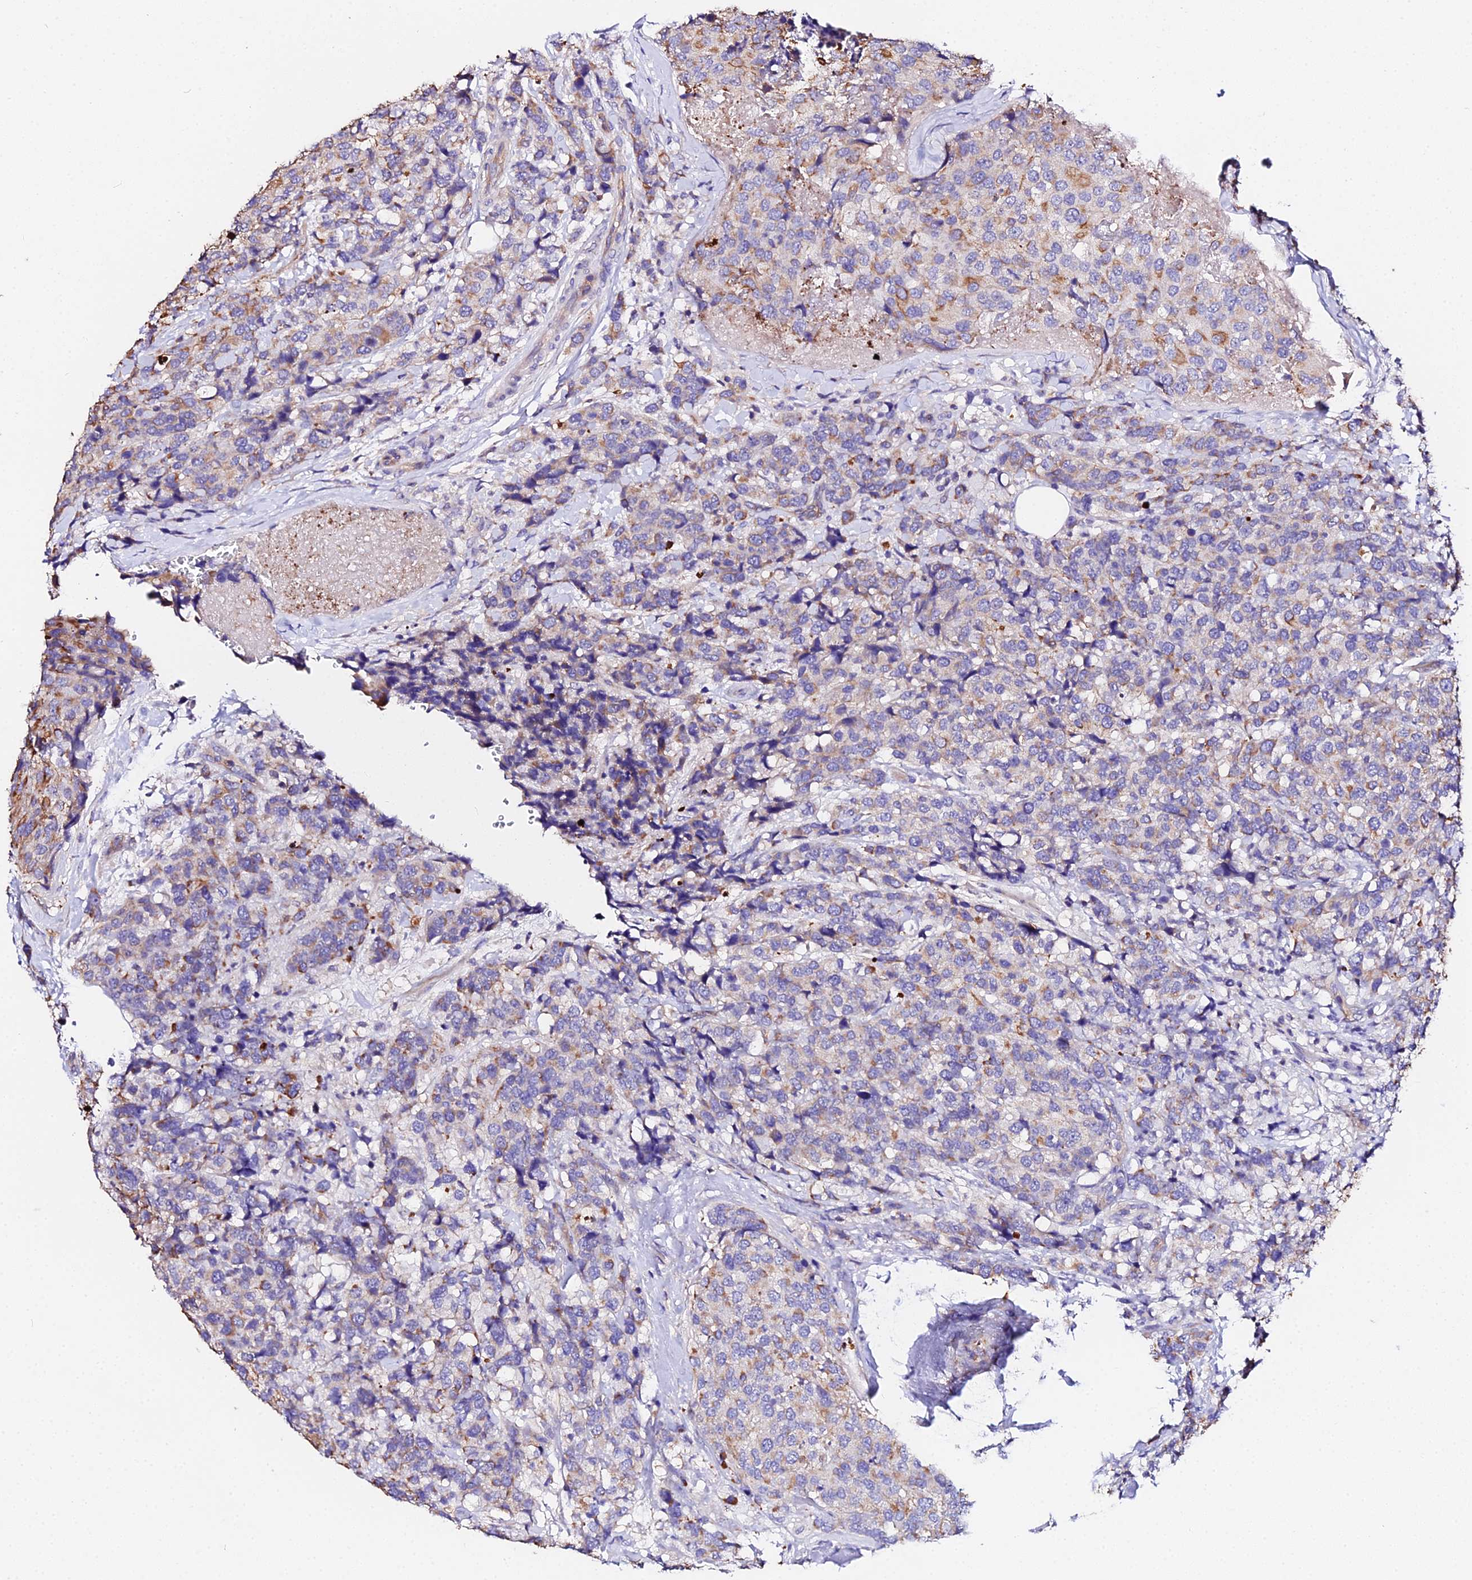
{"staining": {"intensity": "moderate", "quantity": "25%-75%", "location": "cytoplasmic/membranous"}, "tissue": "breast cancer", "cell_type": "Tumor cells", "image_type": "cancer", "snomed": [{"axis": "morphology", "description": "Lobular carcinoma"}, {"axis": "topography", "description": "Breast"}], "caption": "Moderate cytoplasmic/membranous staining for a protein is appreciated in about 25%-75% of tumor cells of breast cancer using immunohistochemistry.", "gene": "DAW1", "patient": {"sex": "female", "age": 59}}